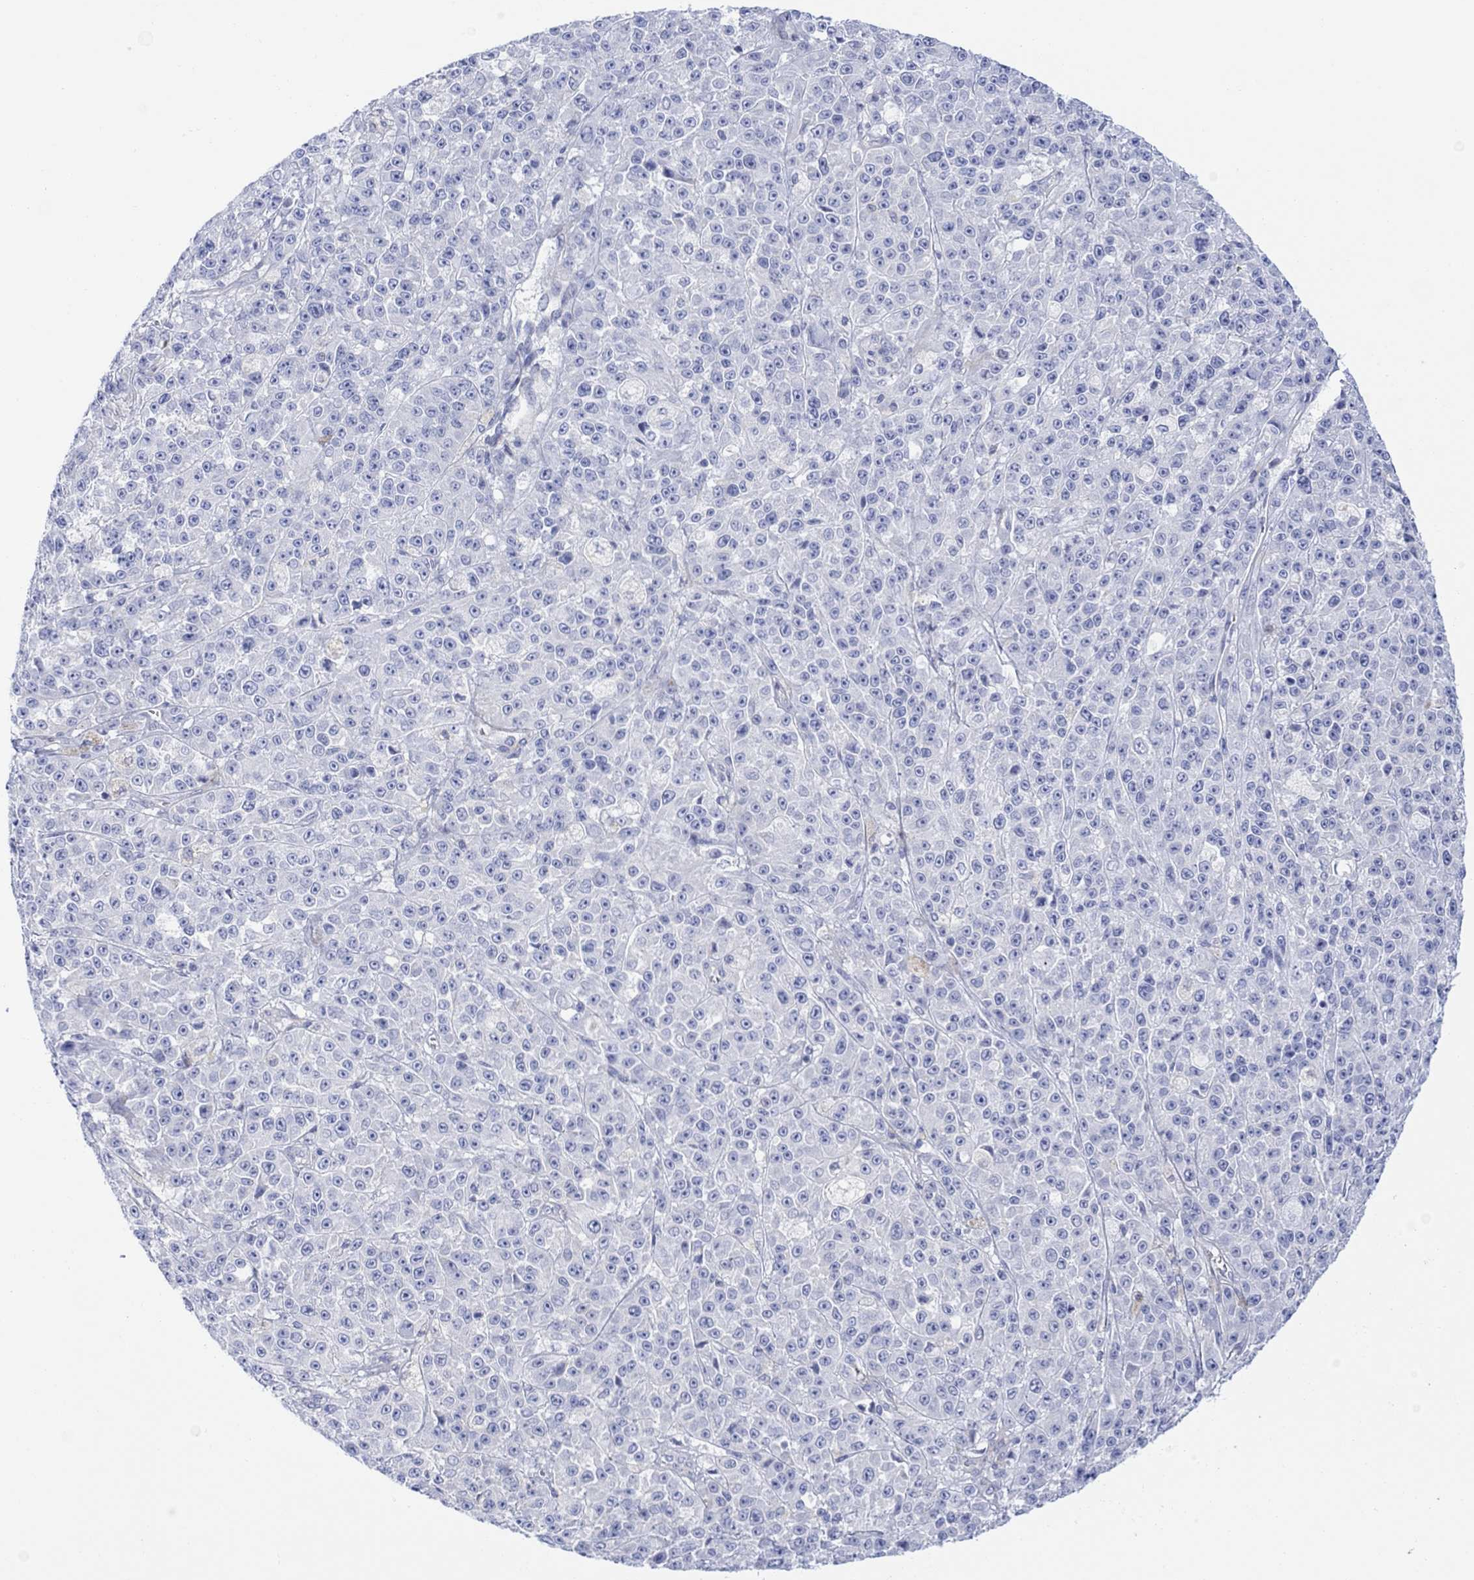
{"staining": {"intensity": "negative", "quantity": "none", "location": "none"}, "tissue": "melanoma", "cell_type": "Tumor cells", "image_type": "cancer", "snomed": [{"axis": "morphology", "description": "Malignant melanoma, NOS"}, {"axis": "topography", "description": "Skin"}], "caption": "An IHC histopathology image of malignant melanoma is shown. There is no staining in tumor cells of malignant melanoma. (DAB immunohistochemistry, high magnification).", "gene": "TLDC2", "patient": {"sex": "female", "age": 58}}